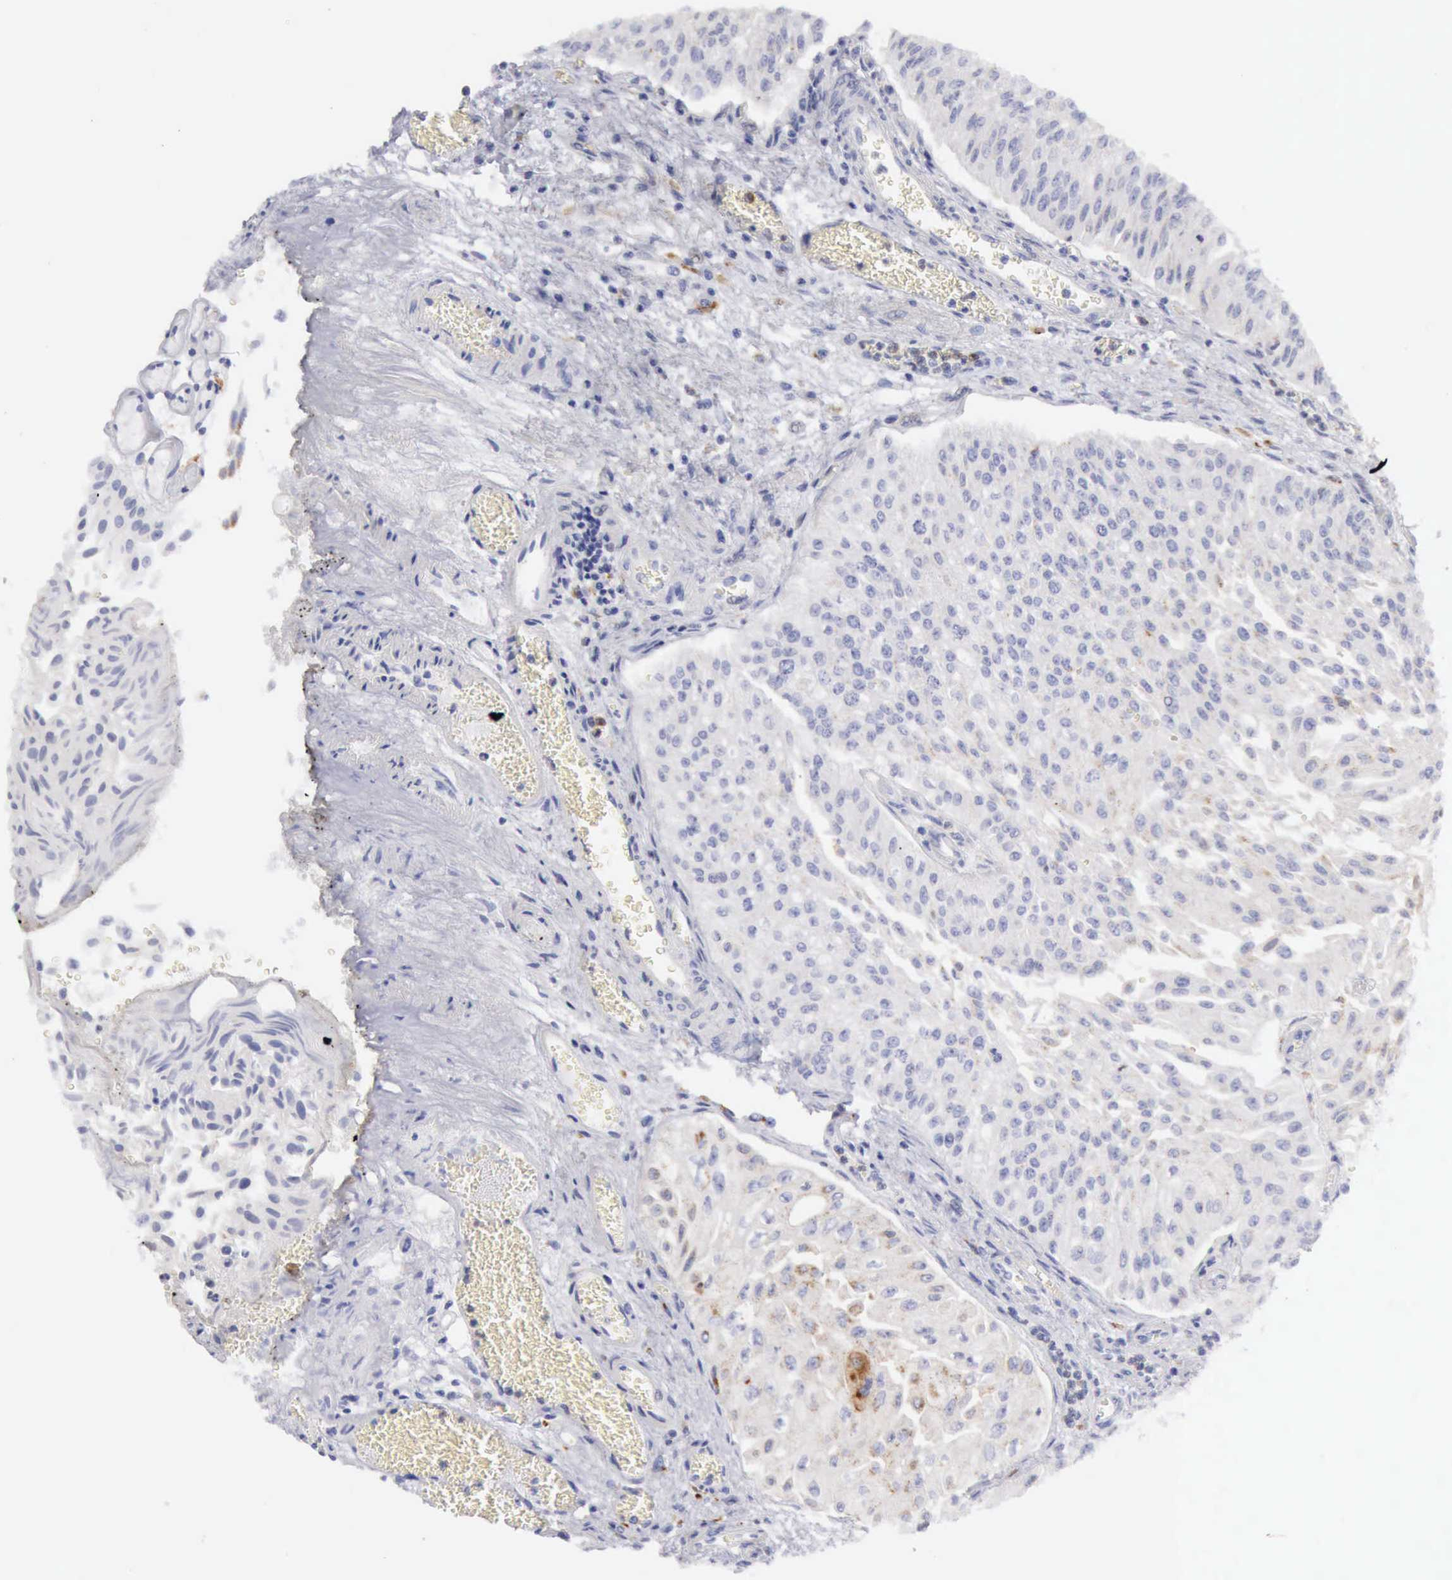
{"staining": {"intensity": "negative", "quantity": "none", "location": "none"}, "tissue": "urothelial cancer", "cell_type": "Tumor cells", "image_type": "cancer", "snomed": [{"axis": "morphology", "description": "Urothelial carcinoma, Low grade"}, {"axis": "topography", "description": "Urinary bladder"}], "caption": "Image shows no significant protein expression in tumor cells of urothelial cancer.", "gene": "CTSS", "patient": {"sex": "male", "age": 86}}